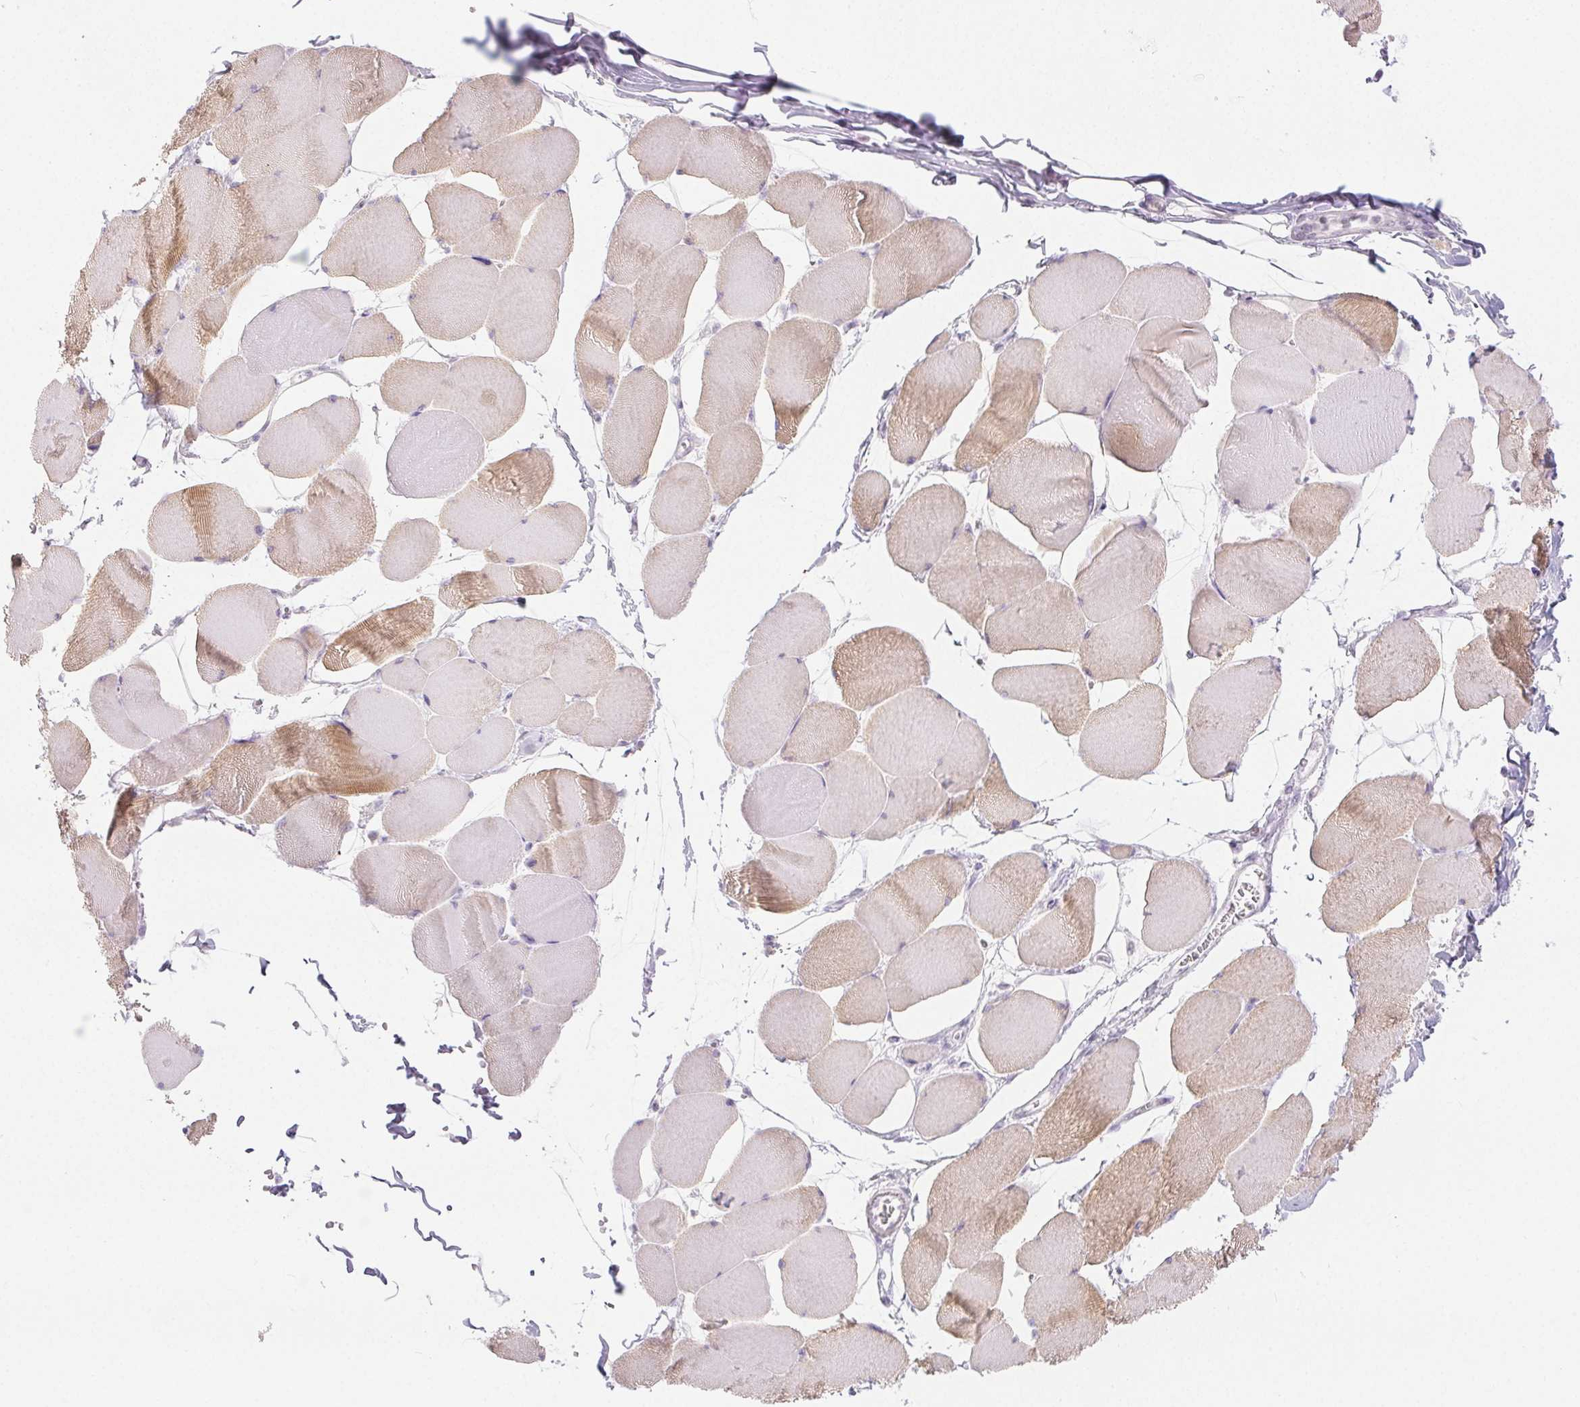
{"staining": {"intensity": "weak", "quantity": "25%-75%", "location": "cytoplasmic/membranous"}, "tissue": "skeletal muscle", "cell_type": "Myocytes", "image_type": "normal", "snomed": [{"axis": "morphology", "description": "Normal tissue, NOS"}, {"axis": "topography", "description": "Skeletal muscle"}], "caption": "Myocytes display weak cytoplasmic/membranous staining in about 25%-75% of cells in unremarkable skeletal muscle. (brown staining indicates protein expression, while blue staining denotes nuclei).", "gene": "PI3", "patient": {"sex": "female", "age": 75}}